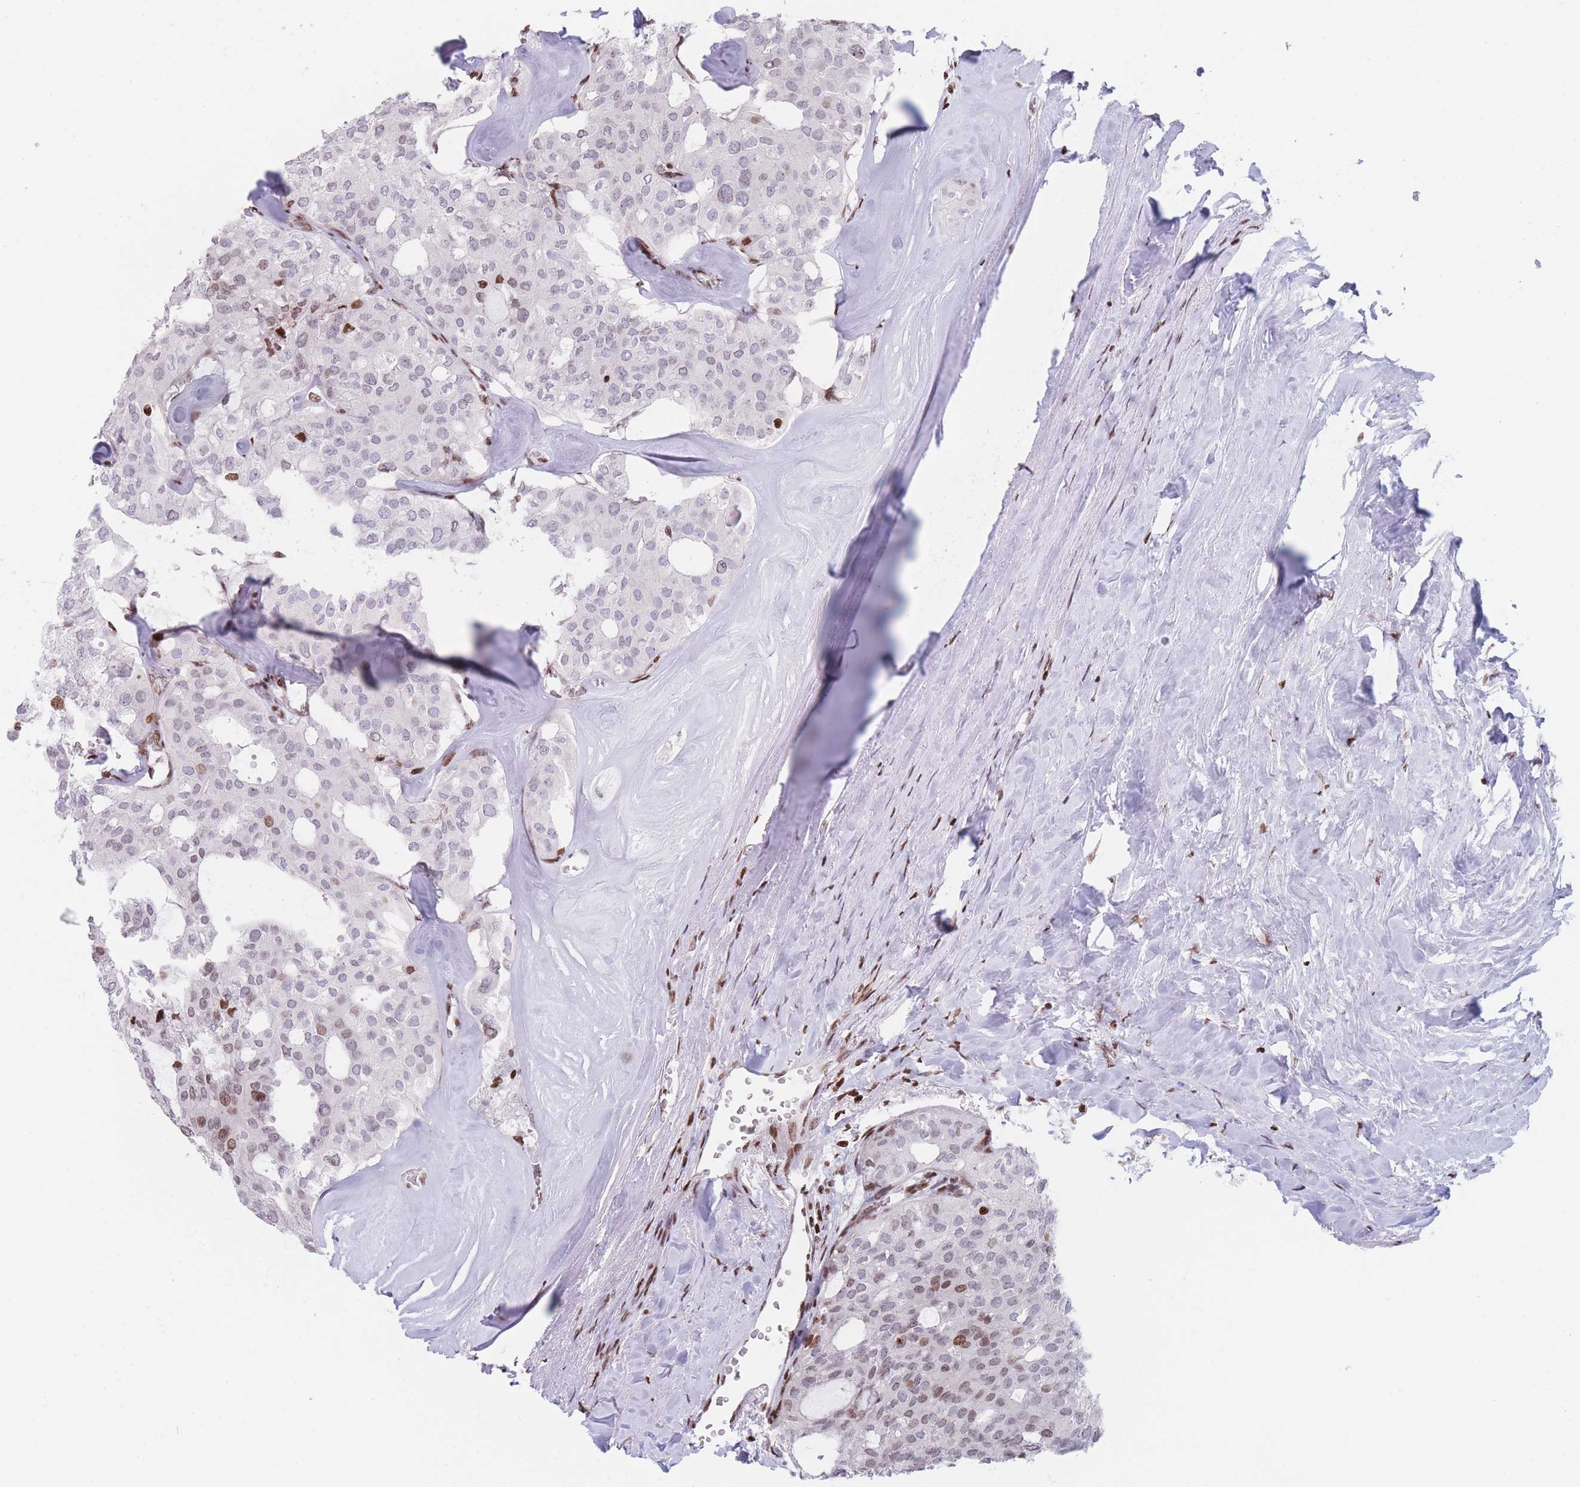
{"staining": {"intensity": "moderate", "quantity": "25%-75%", "location": "nuclear"}, "tissue": "thyroid cancer", "cell_type": "Tumor cells", "image_type": "cancer", "snomed": [{"axis": "morphology", "description": "Follicular adenoma carcinoma, NOS"}, {"axis": "topography", "description": "Thyroid gland"}], "caption": "A high-resolution image shows IHC staining of follicular adenoma carcinoma (thyroid), which shows moderate nuclear positivity in approximately 25%-75% of tumor cells. (Stains: DAB (3,3'-diaminobenzidine) in brown, nuclei in blue, Microscopy: brightfield microscopy at high magnification).", "gene": "AK9", "patient": {"sex": "male", "age": 75}}